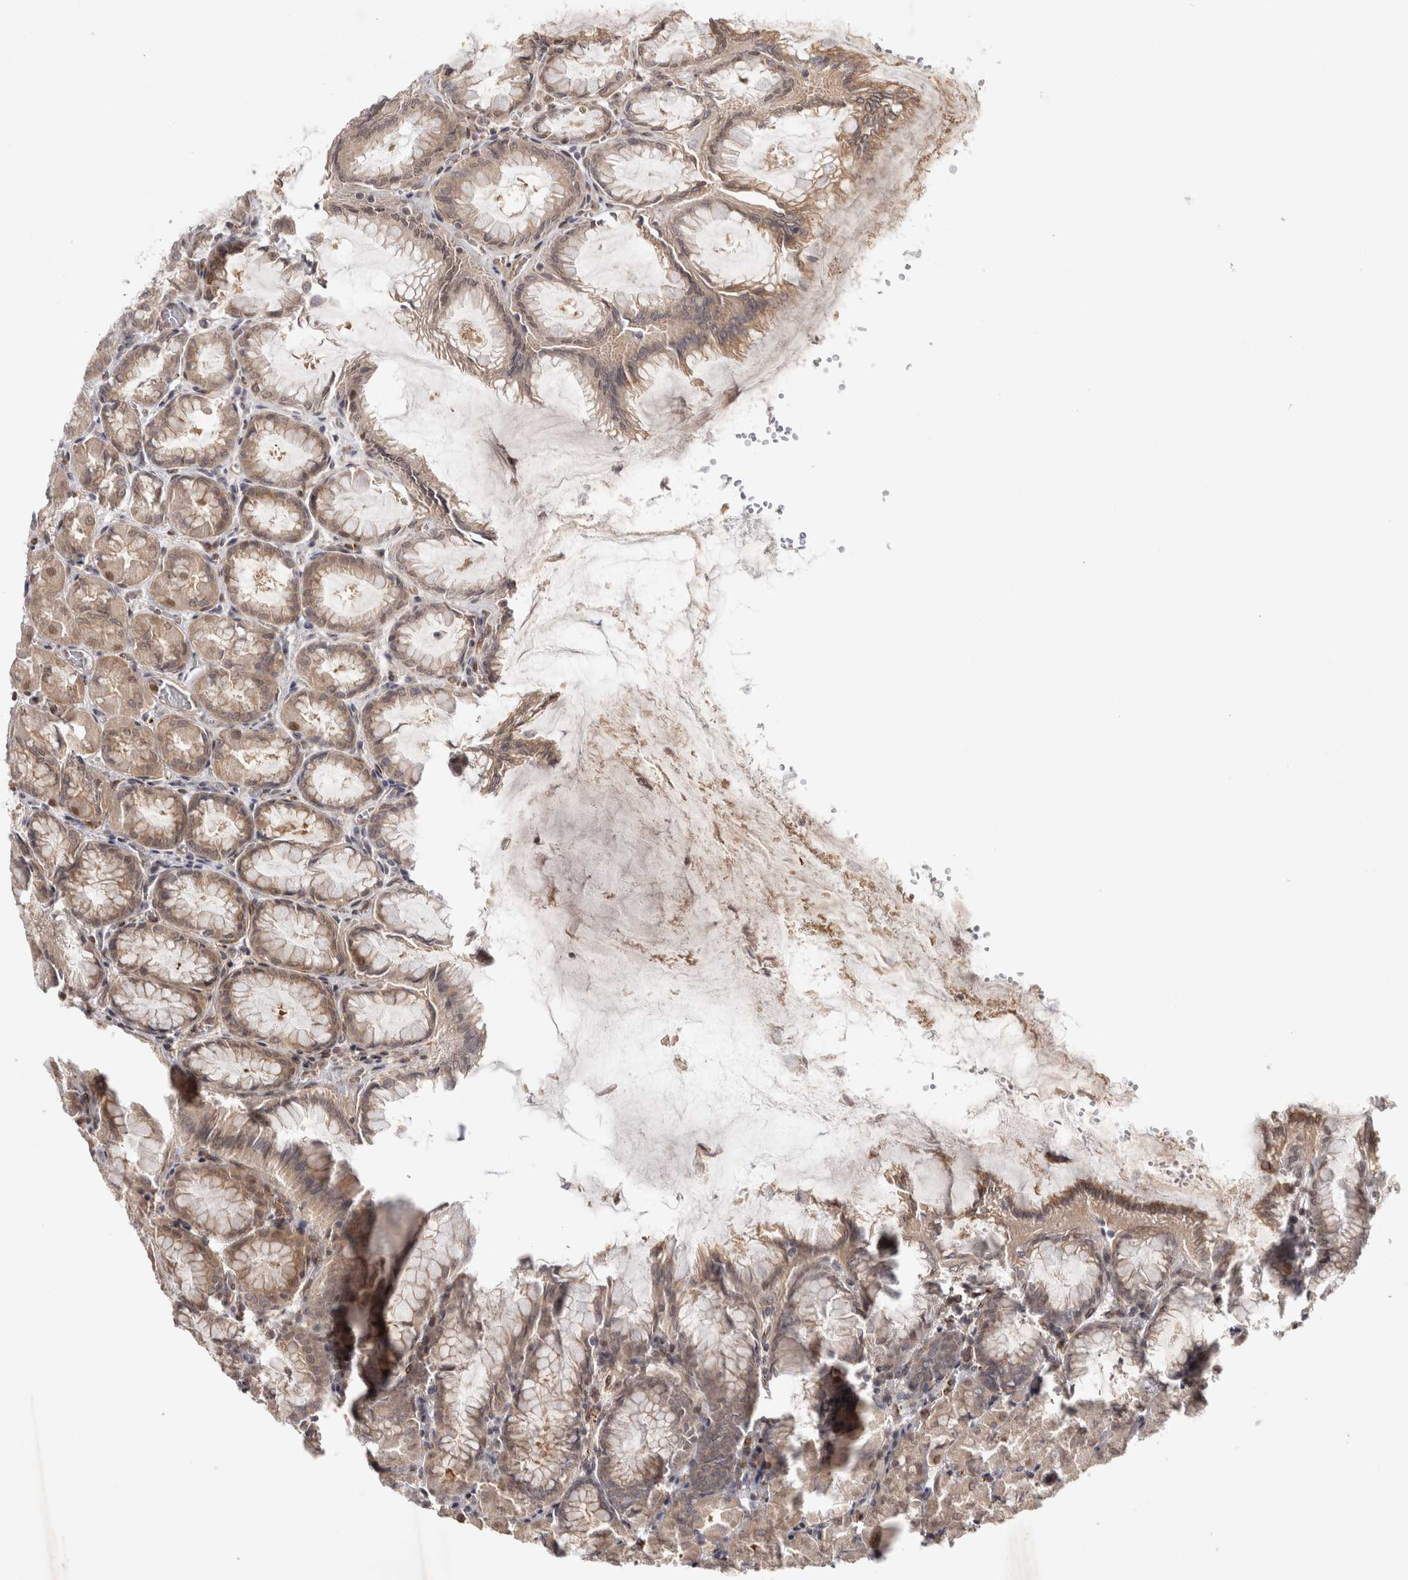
{"staining": {"intensity": "moderate", "quantity": ">75%", "location": "cytoplasmic/membranous,nuclear"}, "tissue": "stomach", "cell_type": "Glandular cells", "image_type": "normal", "snomed": [{"axis": "morphology", "description": "Normal tissue, NOS"}, {"axis": "topography", "description": "Stomach, upper"}], "caption": "DAB (3,3'-diaminobenzidine) immunohistochemical staining of benign stomach displays moderate cytoplasmic/membranous,nuclear protein expression in about >75% of glandular cells.", "gene": "ZNF318", "patient": {"sex": "female", "age": 56}}